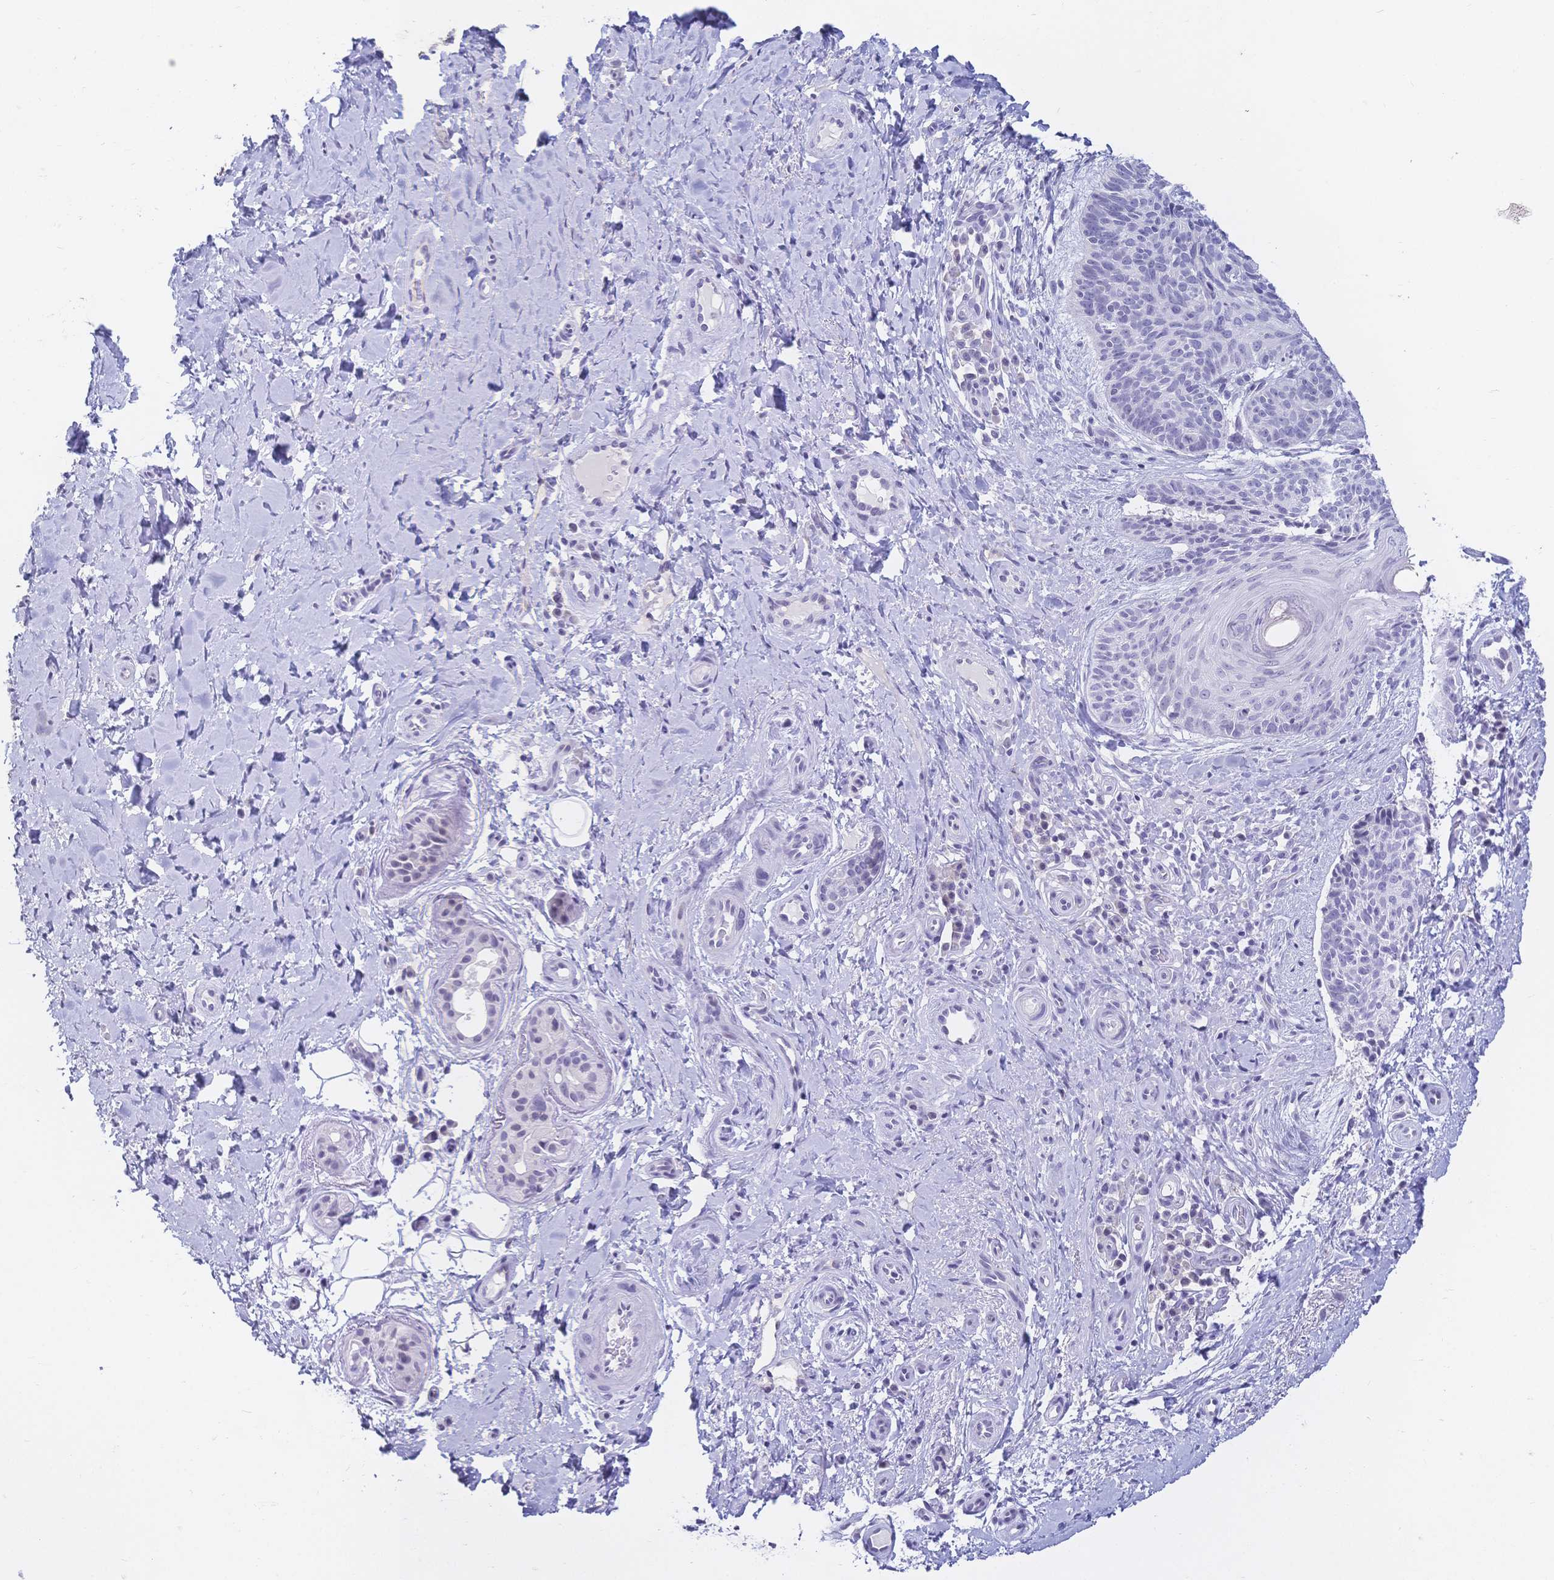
{"staining": {"intensity": "negative", "quantity": "none", "location": "none"}, "tissue": "skin cancer", "cell_type": "Tumor cells", "image_type": "cancer", "snomed": [{"axis": "morphology", "description": "Basal cell carcinoma"}, {"axis": "topography", "description": "Skin"}], "caption": "High magnification brightfield microscopy of skin basal cell carcinoma stained with DAB (brown) and counterstained with hematoxylin (blue): tumor cells show no significant staining.", "gene": "CR2", "patient": {"sex": "male", "age": 89}}